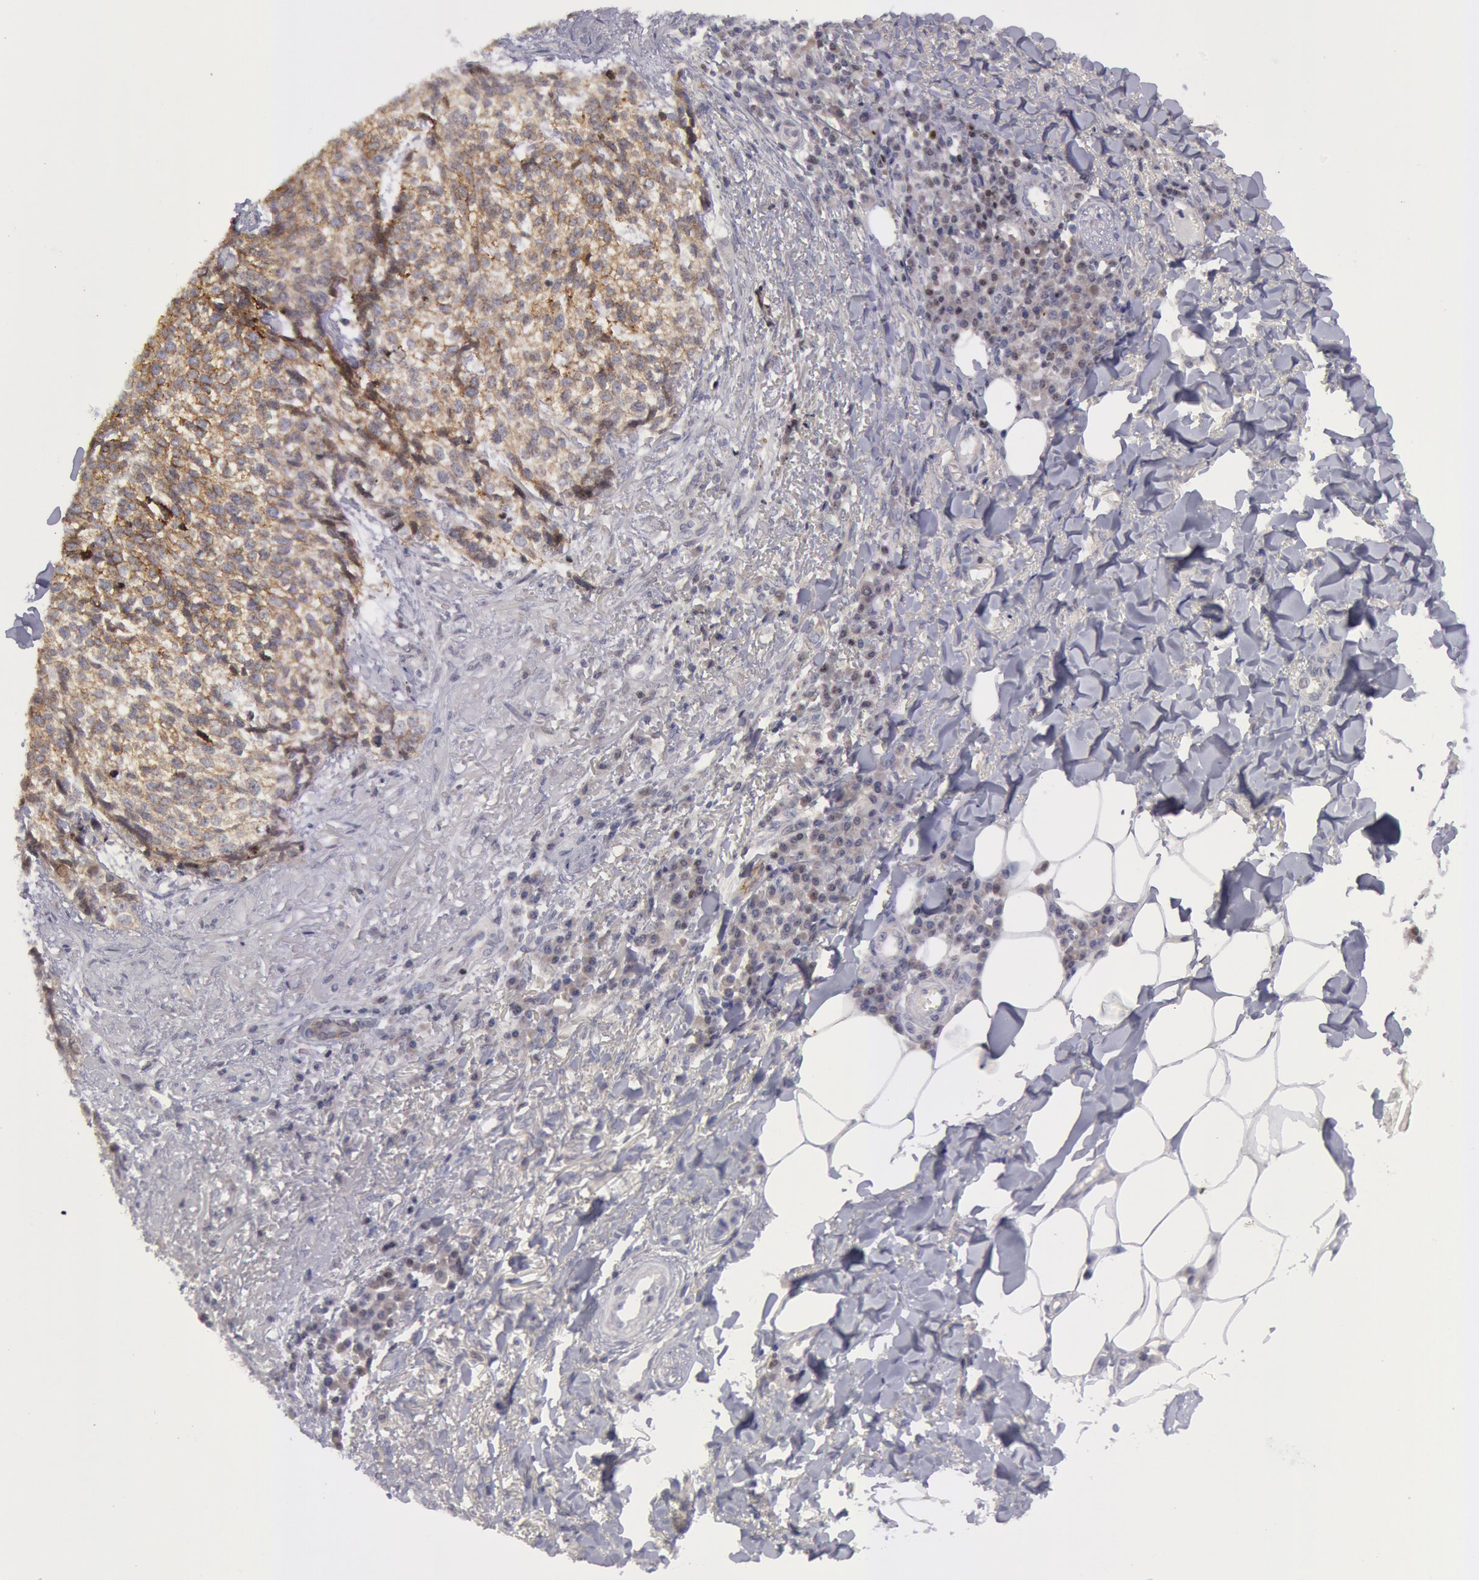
{"staining": {"intensity": "weak", "quantity": "25%-75%", "location": "cytoplasmic/membranous"}, "tissue": "skin cancer", "cell_type": "Tumor cells", "image_type": "cancer", "snomed": [{"axis": "morphology", "description": "Basal cell carcinoma"}, {"axis": "topography", "description": "Skin"}], "caption": "Protein staining shows weak cytoplasmic/membranous expression in approximately 25%-75% of tumor cells in basal cell carcinoma (skin).", "gene": "ERBB2", "patient": {"sex": "female", "age": 89}}